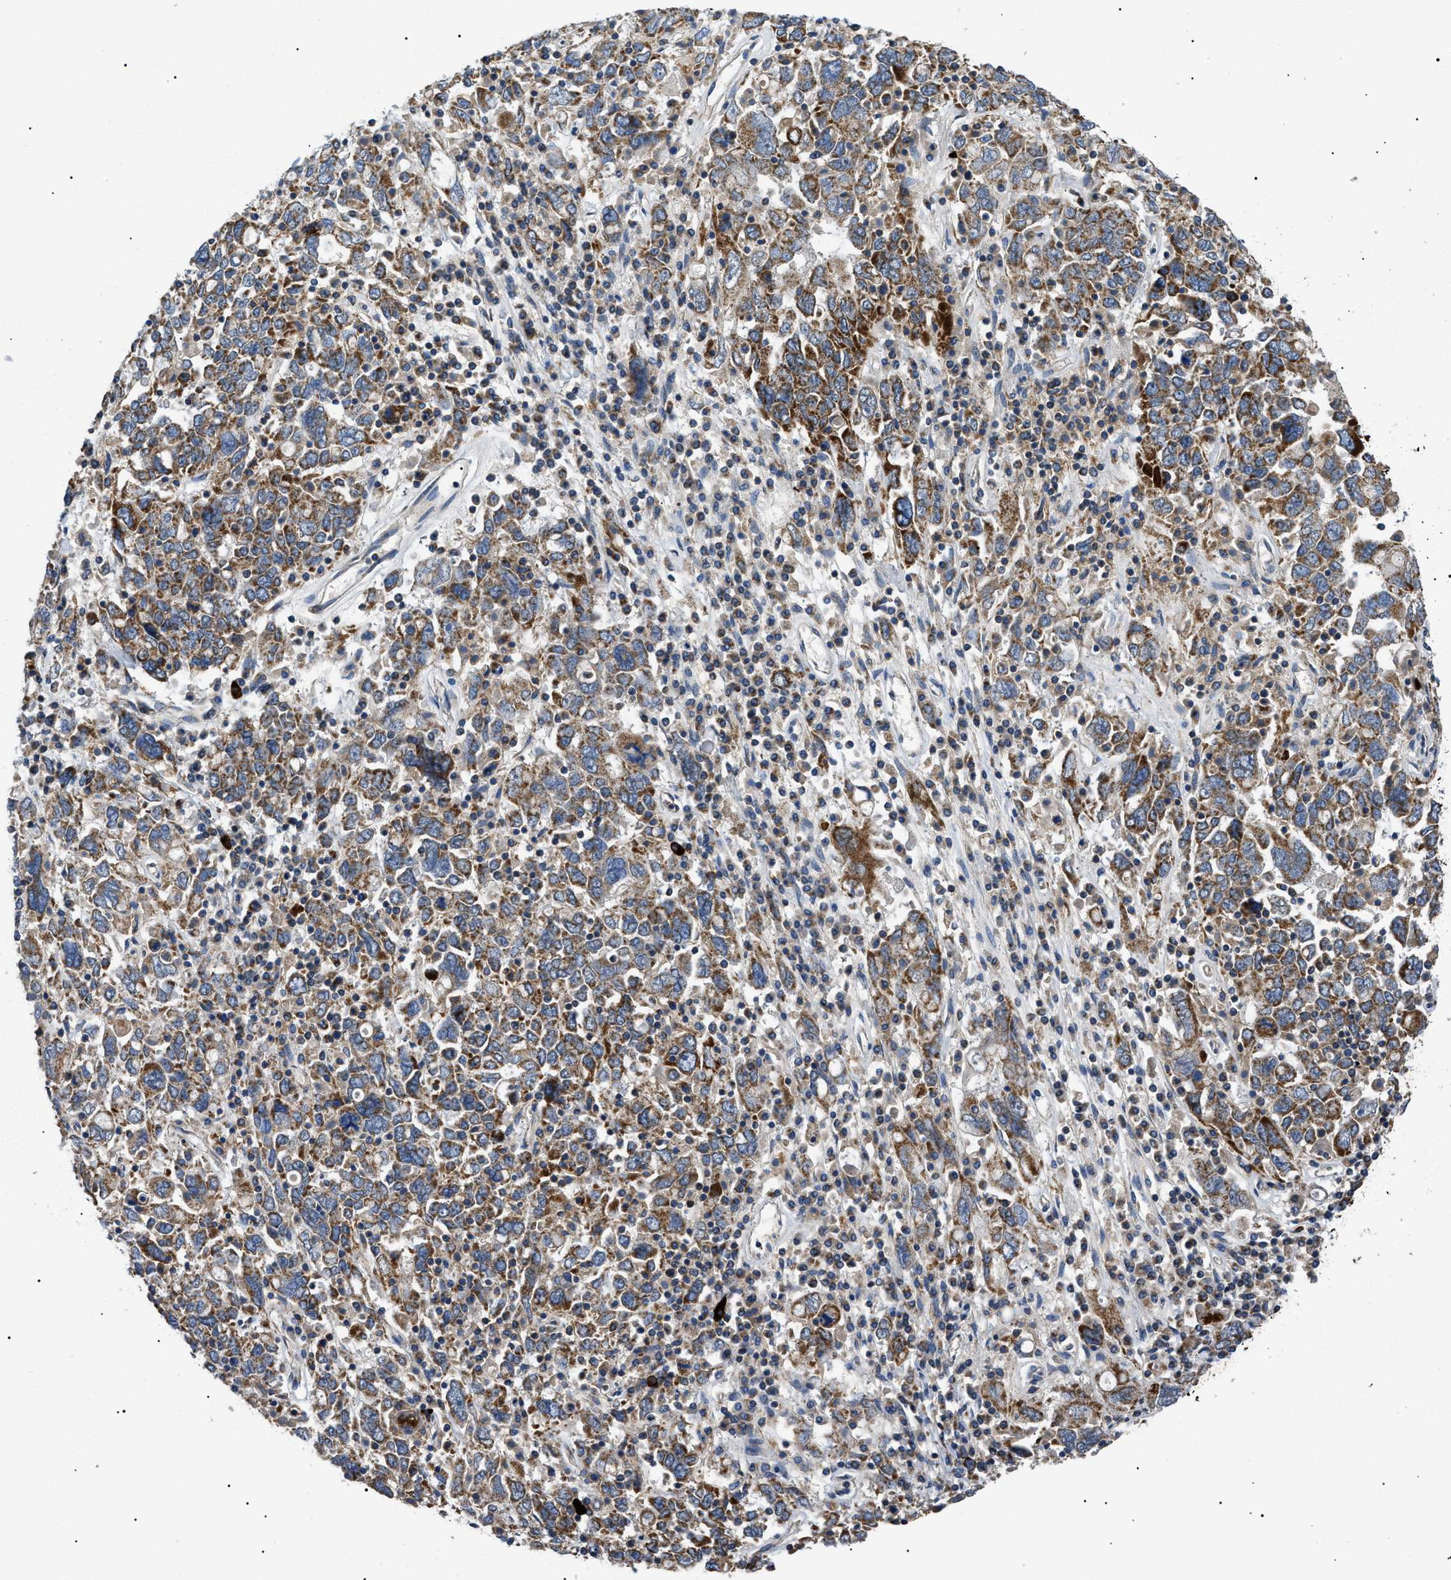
{"staining": {"intensity": "moderate", "quantity": ">75%", "location": "cytoplasmic/membranous"}, "tissue": "ovarian cancer", "cell_type": "Tumor cells", "image_type": "cancer", "snomed": [{"axis": "morphology", "description": "Carcinoma, endometroid"}, {"axis": "topography", "description": "Ovary"}], "caption": "Immunohistochemical staining of endometroid carcinoma (ovarian) demonstrates medium levels of moderate cytoplasmic/membranous protein positivity in approximately >75% of tumor cells. The staining is performed using DAB brown chromogen to label protein expression. The nuclei are counter-stained blue using hematoxylin.", "gene": "TOMM6", "patient": {"sex": "female", "age": 62}}